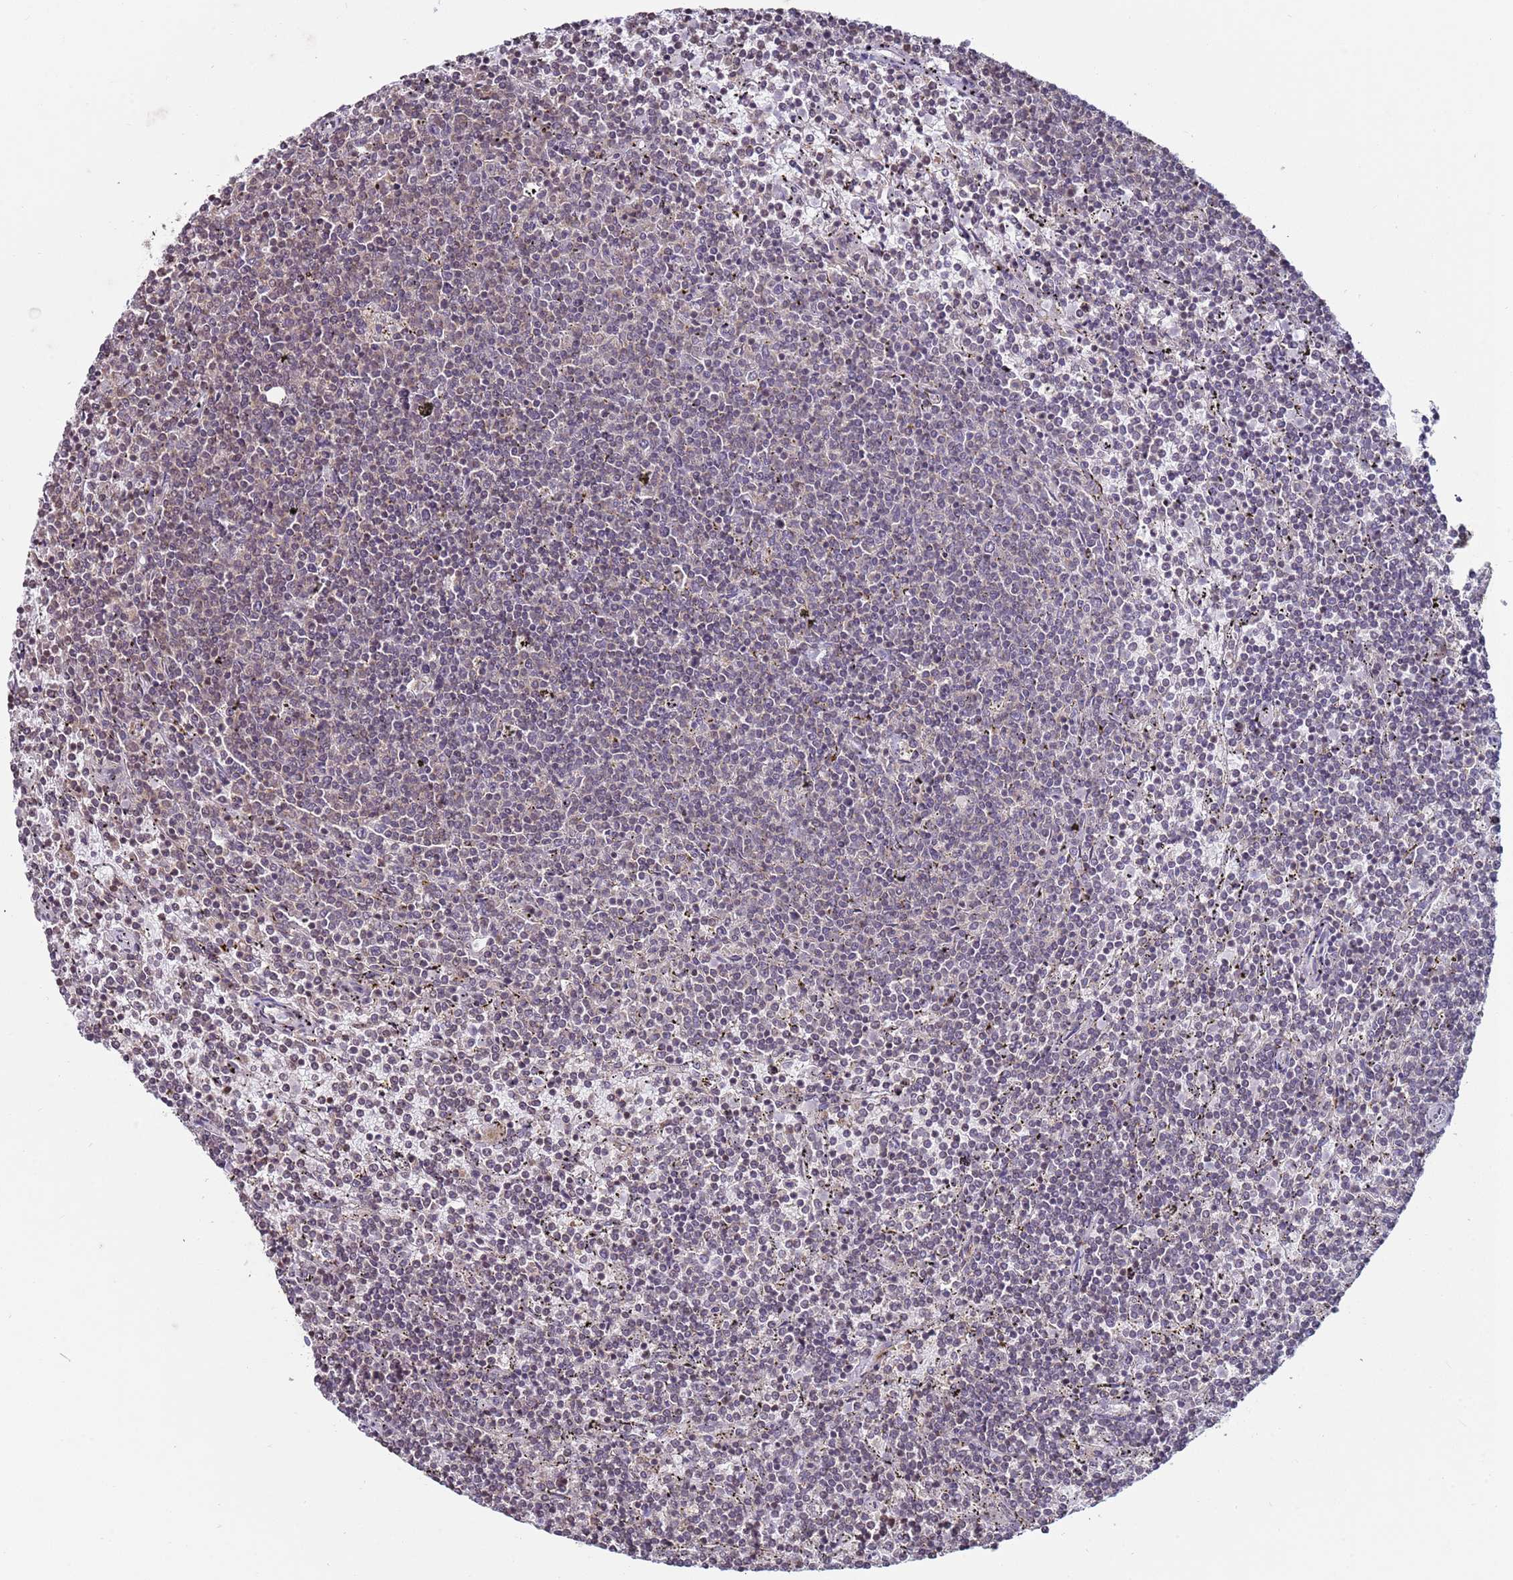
{"staining": {"intensity": "negative", "quantity": "none", "location": "none"}, "tissue": "lymphoma", "cell_type": "Tumor cells", "image_type": "cancer", "snomed": [{"axis": "morphology", "description": "Malignant lymphoma, non-Hodgkin's type, Low grade"}, {"axis": "topography", "description": "Spleen"}], "caption": "Low-grade malignant lymphoma, non-Hodgkin's type was stained to show a protein in brown. There is no significant staining in tumor cells. Nuclei are stained in blue.", "gene": "SNAPC4", "patient": {"sex": "female", "age": 50}}